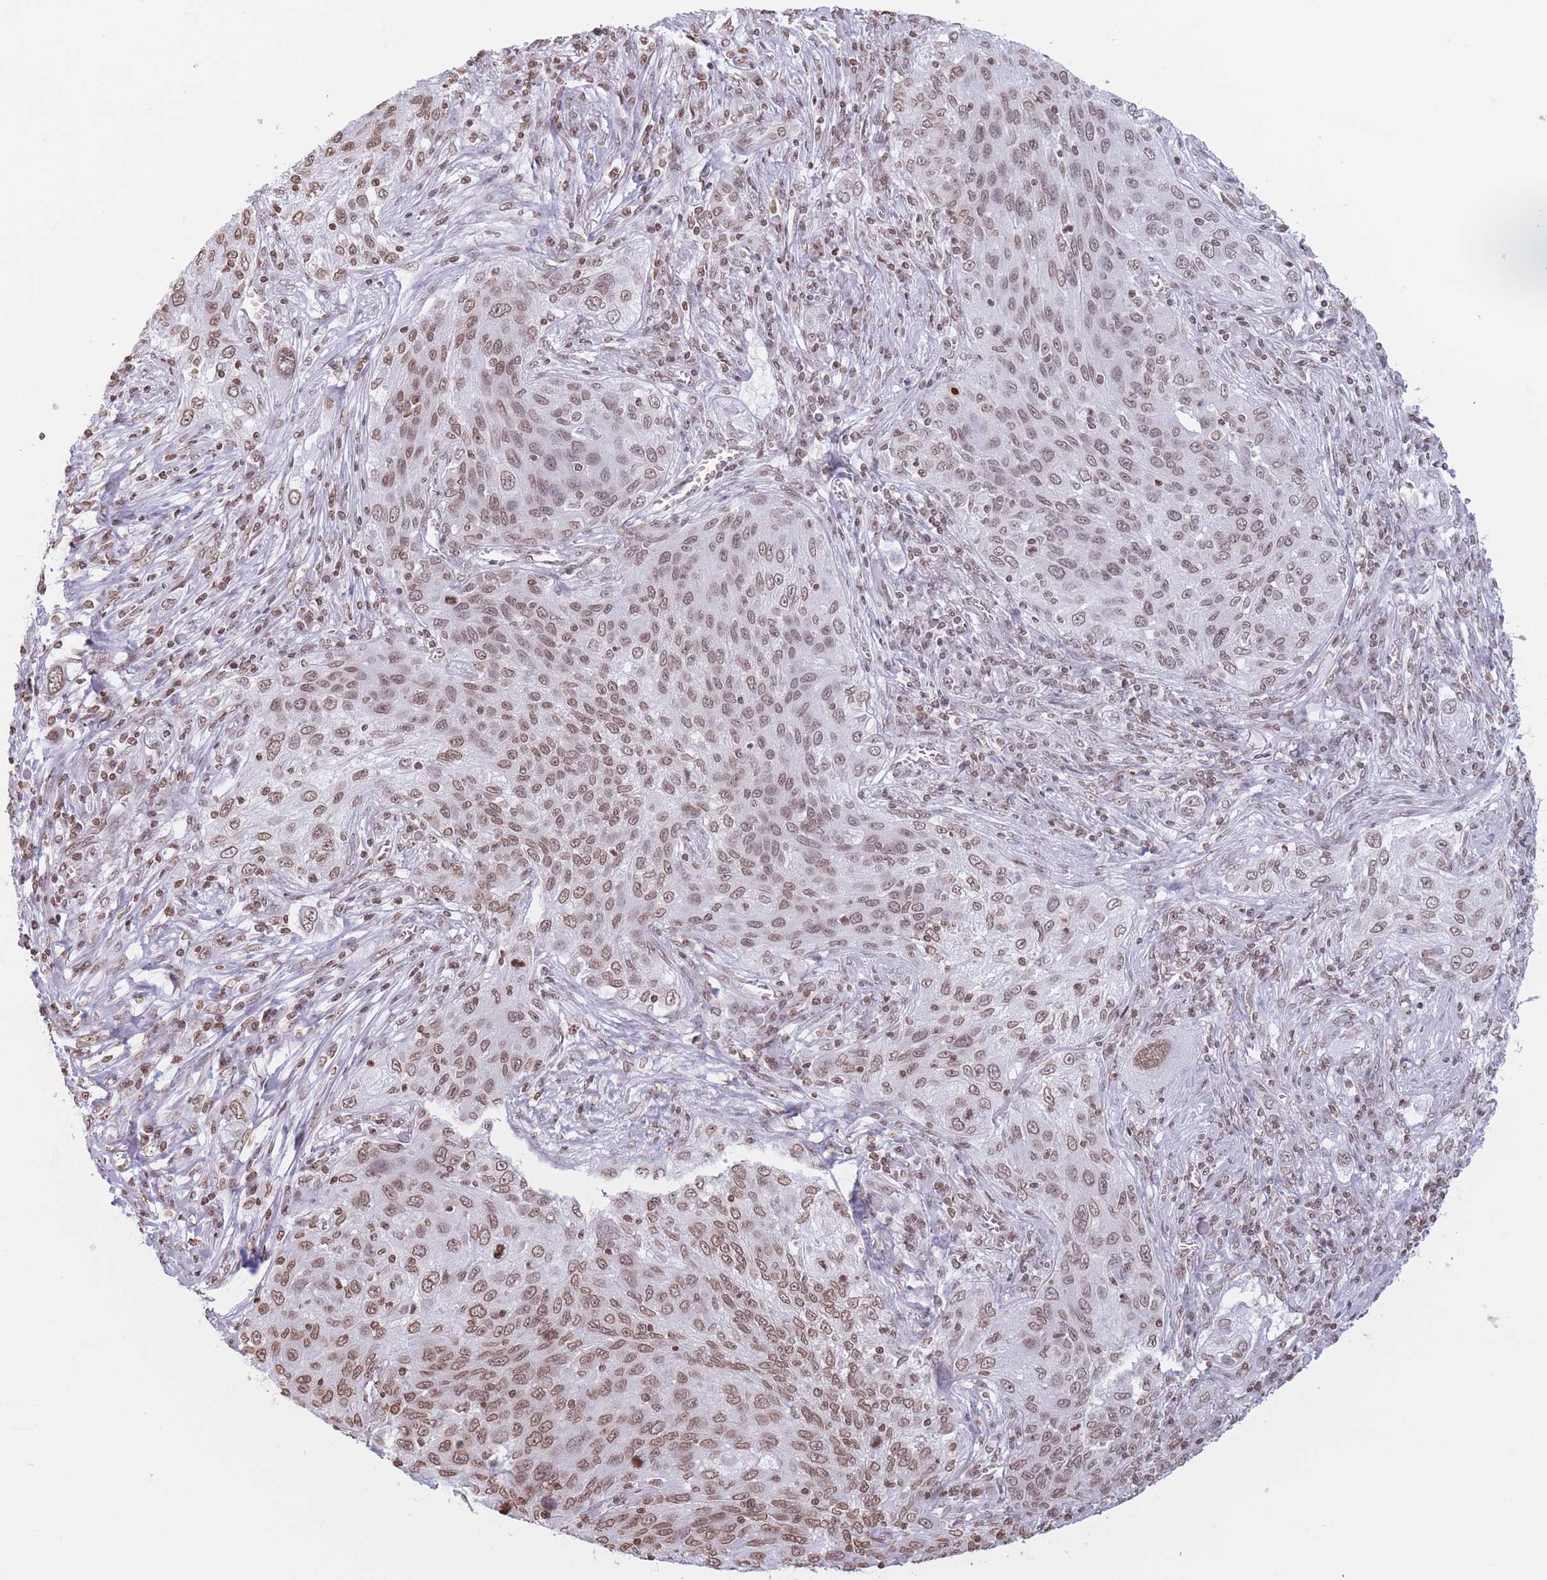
{"staining": {"intensity": "moderate", "quantity": ">75%", "location": "nuclear"}, "tissue": "lung cancer", "cell_type": "Tumor cells", "image_type": "cancer", "snomed": [{"axis": "morphology", "description": "Squamous cell carcinoma, NOS"}, {"axis": "topography", "description": "Lung"}], "caption": "Lung cancer stained with DAB (3,3'-diaminobenzidine) immunohistochemistry (IHC) shows medium levels of moderate nuclear expression in approximately >75% of tumor cells. (IHC, brightfield microscopy, high magnification).", "gene": "RYK", "patient": {"sex": "female", "age": 69}}